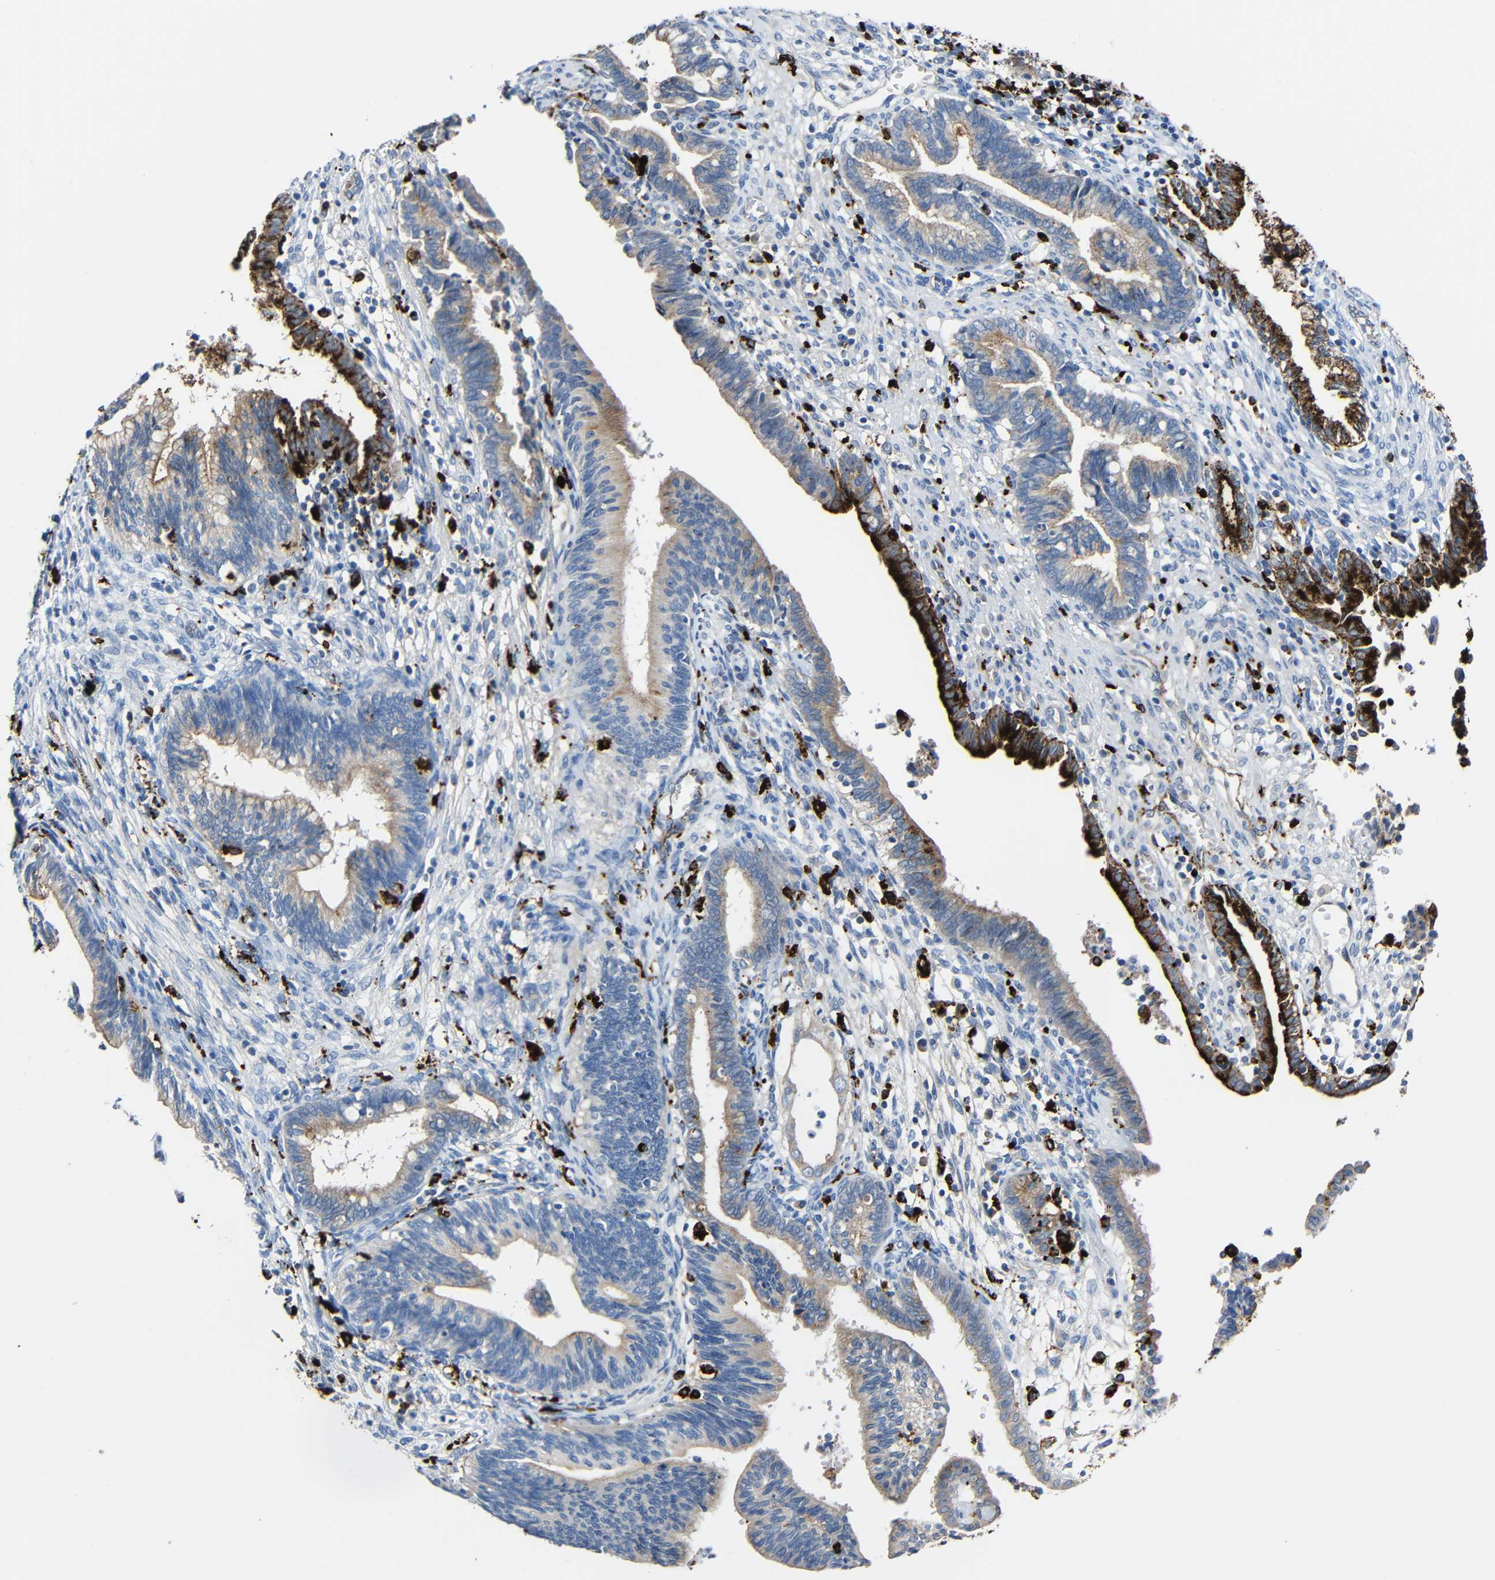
{"staining": {"intensity": "moderate", "quantity": ">75%", "location": "cytoplasmic/membranous"}, "tissue": "cervical cancer", "cell_type": "Tumor cells", "image_type": "cancer", "snomed": [{"axis": "morphology", "description": "Adenocarcinoma, NOS"}, {"axis": "topography", "description": "Cervix"}], "caption": "Cervical cancer was stained to show a protein in brown. There is medium levels of moderate cytoplasmic/membranous positivity in about >75% of tumor cells.", "gene": "HLA-DMA", "patient": {"sex": "female", "age": 44}}